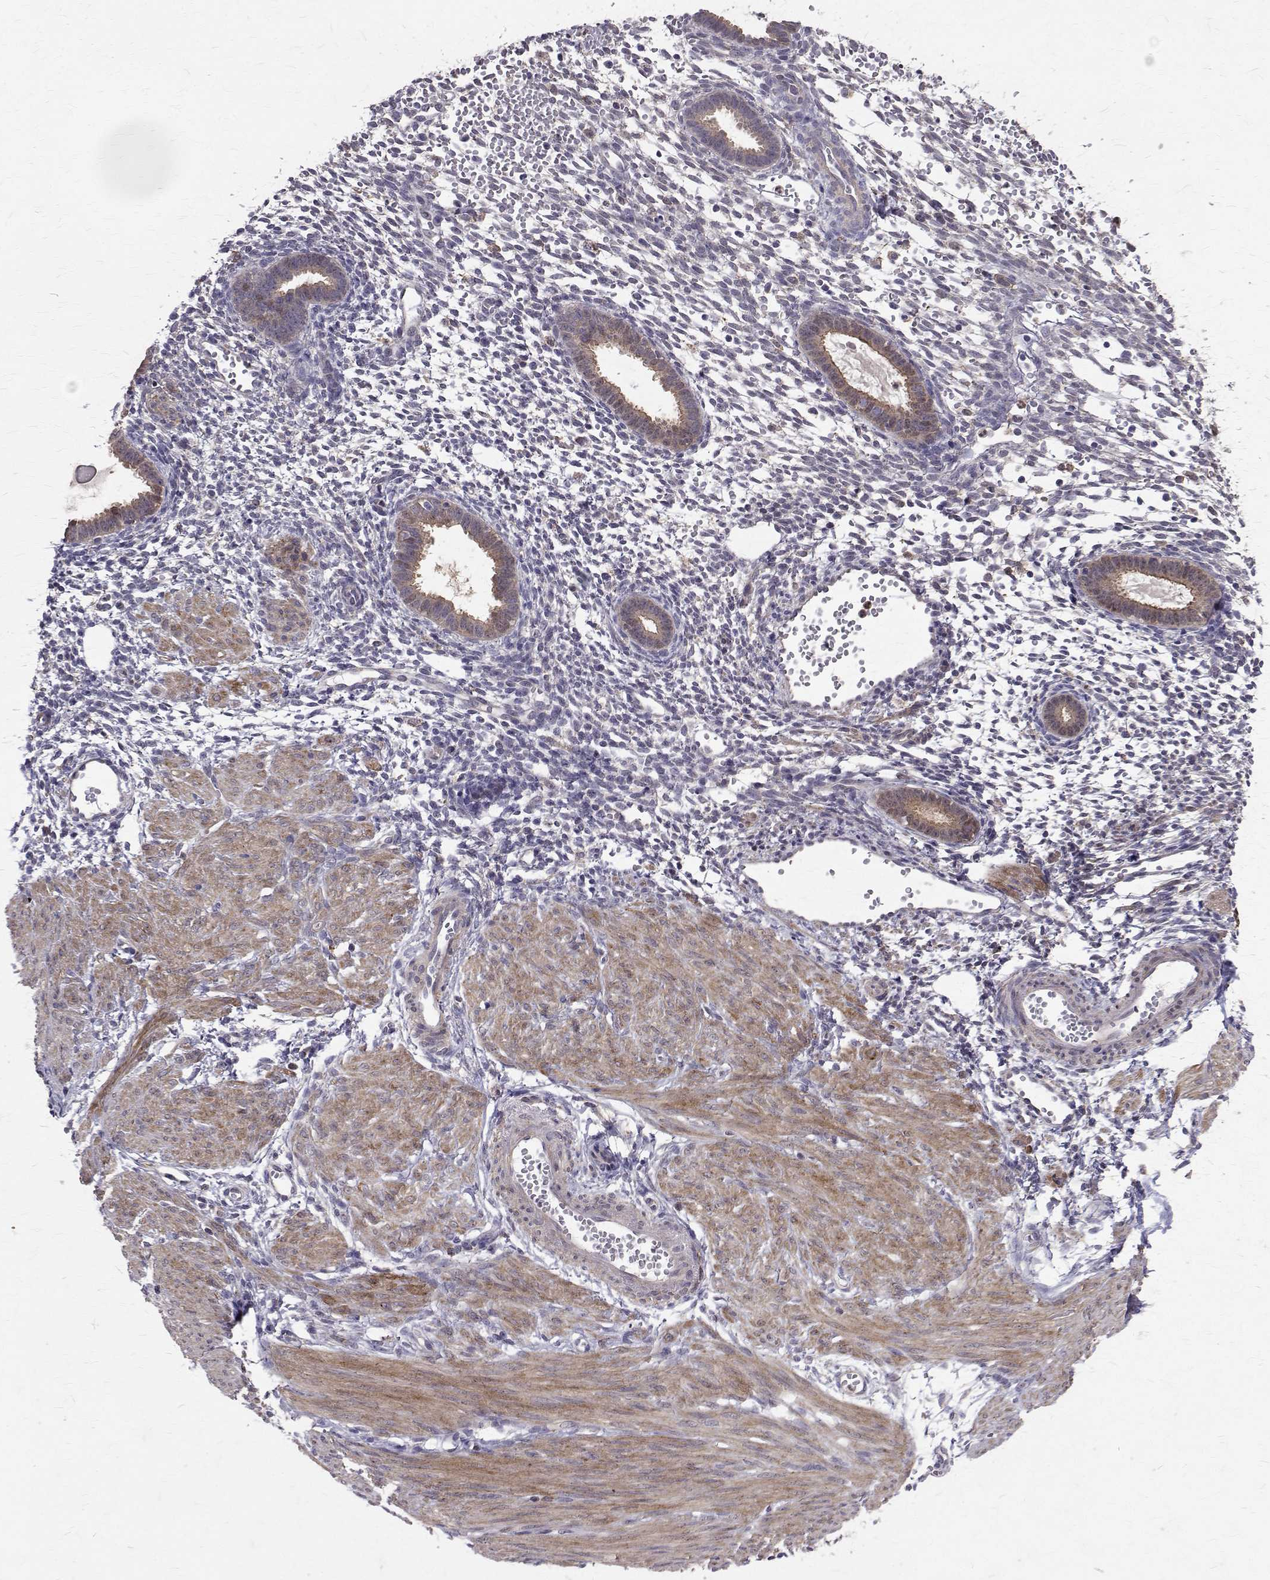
{"staining": {"intensity": "negative", "quantity": "none", "location": "none"}, "tissue": "endometrium", "cell_type": "Cells in endometrial stroma", "image_type": "normal", "snomed": [{"axis": "morphology", "description": "Normal tissue, NOS"}, {"axis": "topography", "description": "Endometrium"}], "caption": "Immunohistochemistry histopathology image of benign human endometrium stained for a protein (brown), which shows no staining in cells in endometrial stroma.", "gene": "CCDC89", "patient": {"sex": "female", "age": 36}}